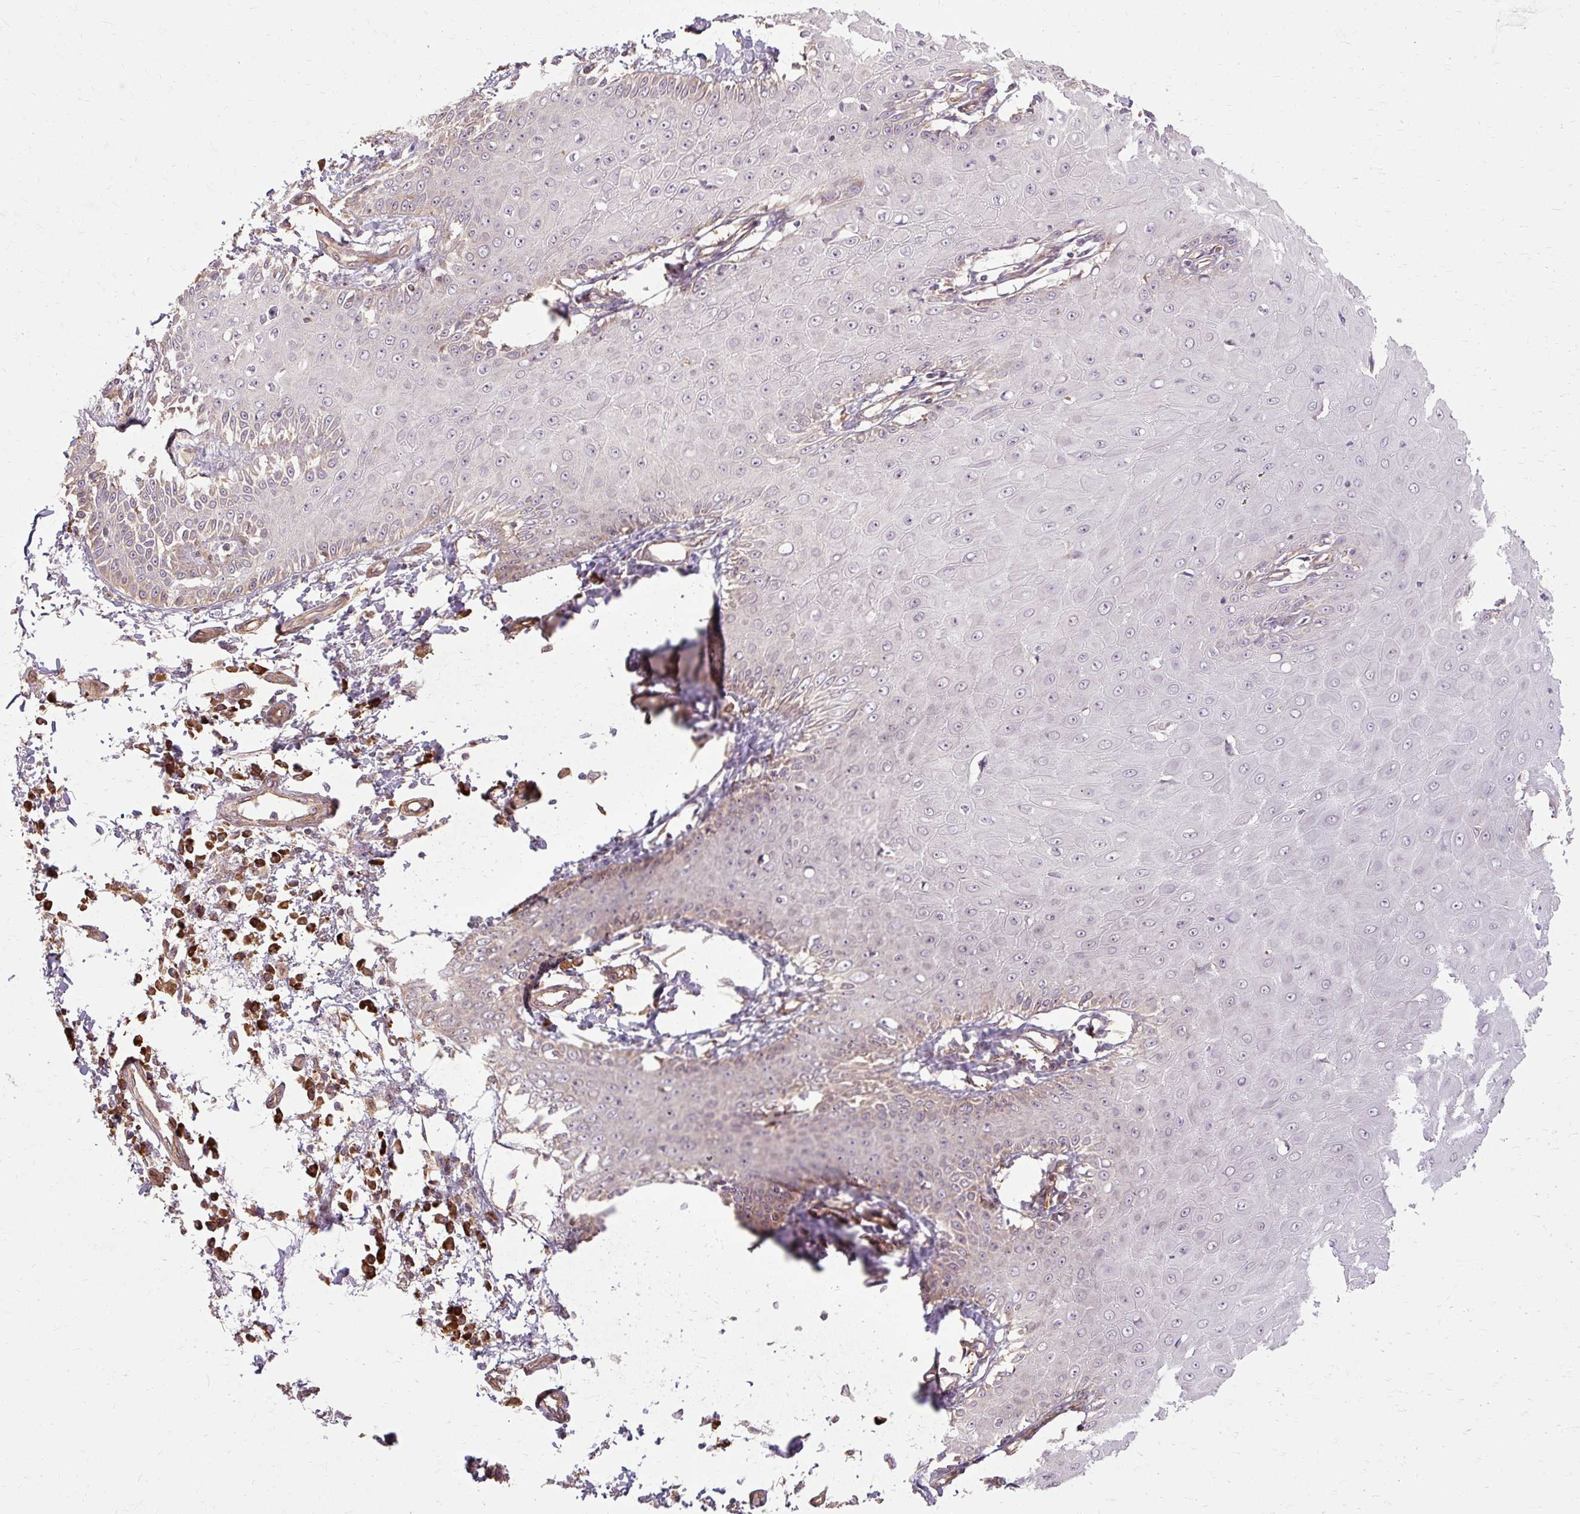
{"staining": {"intensity": "weak", "quantity": "<25%", "location": "cytoplasmic/membranous"}, "tissue": "skin cancer", "cell_type": "Tumor cells", "image_type": "cancer", "snomed": [{"axis": "morphology", "description": "Squamous cell carcinoma, NOS"}, {"axis": "topography", "description": "Skin"}], "caption": "High power microscopy micrograph of an IHC micrograph of squamous cell carcinoma (skin), revealing no significant expression in tumor cells. Brightfield microscopy of immunohistochemistry stained with DAB (3,3'-diaminobenzidine) (brown) and hematoxylin (blue), captured at high magnification.", "gene": "FLRT1", "patient": {"sex": "male", "age": 70}}